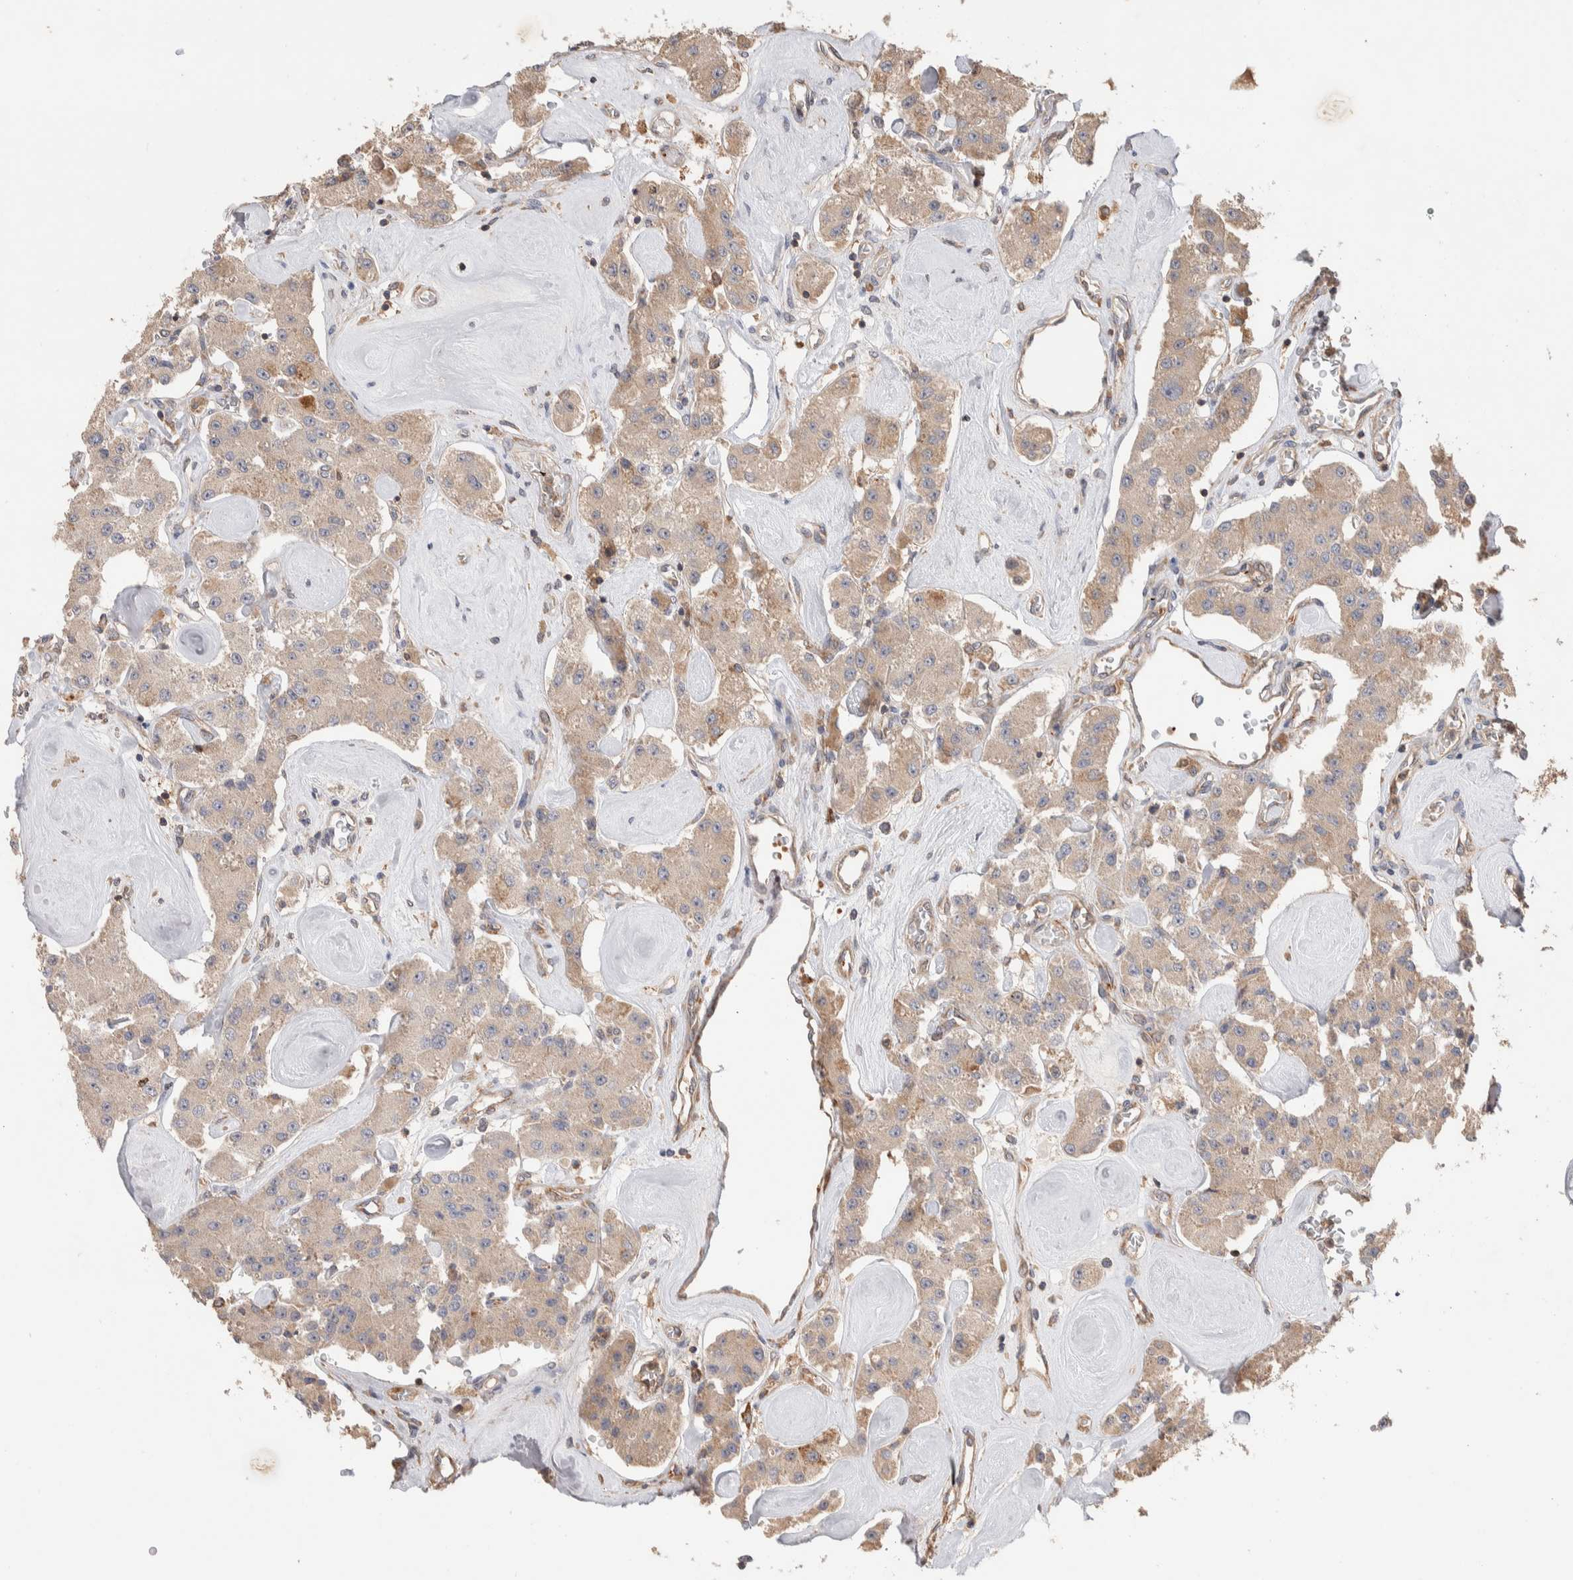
{"staining": {"intensity": "moderate", "quantity": "<25%", "location": "cytoplasmic/membranous"}, "tissue": "carcinoid", "cell_type": "Tumor cells", "image_type": "cancer", "snomed": [{"axis": "morphology", "description": "Carcinoid, malignant, NOS"}, {"axis": "topography", "description": "Pancreas"}], "caption": "Immunohistochemistry (IHC) photomicrograph of carcinoid stained for a protein (brown), which exhibits low levels of moderate cytoplasmic/membranous expression in approximately <25% of tumor cells.", "gene": "DEPTOR", "patient": {"sex": "male", "age": 41}}